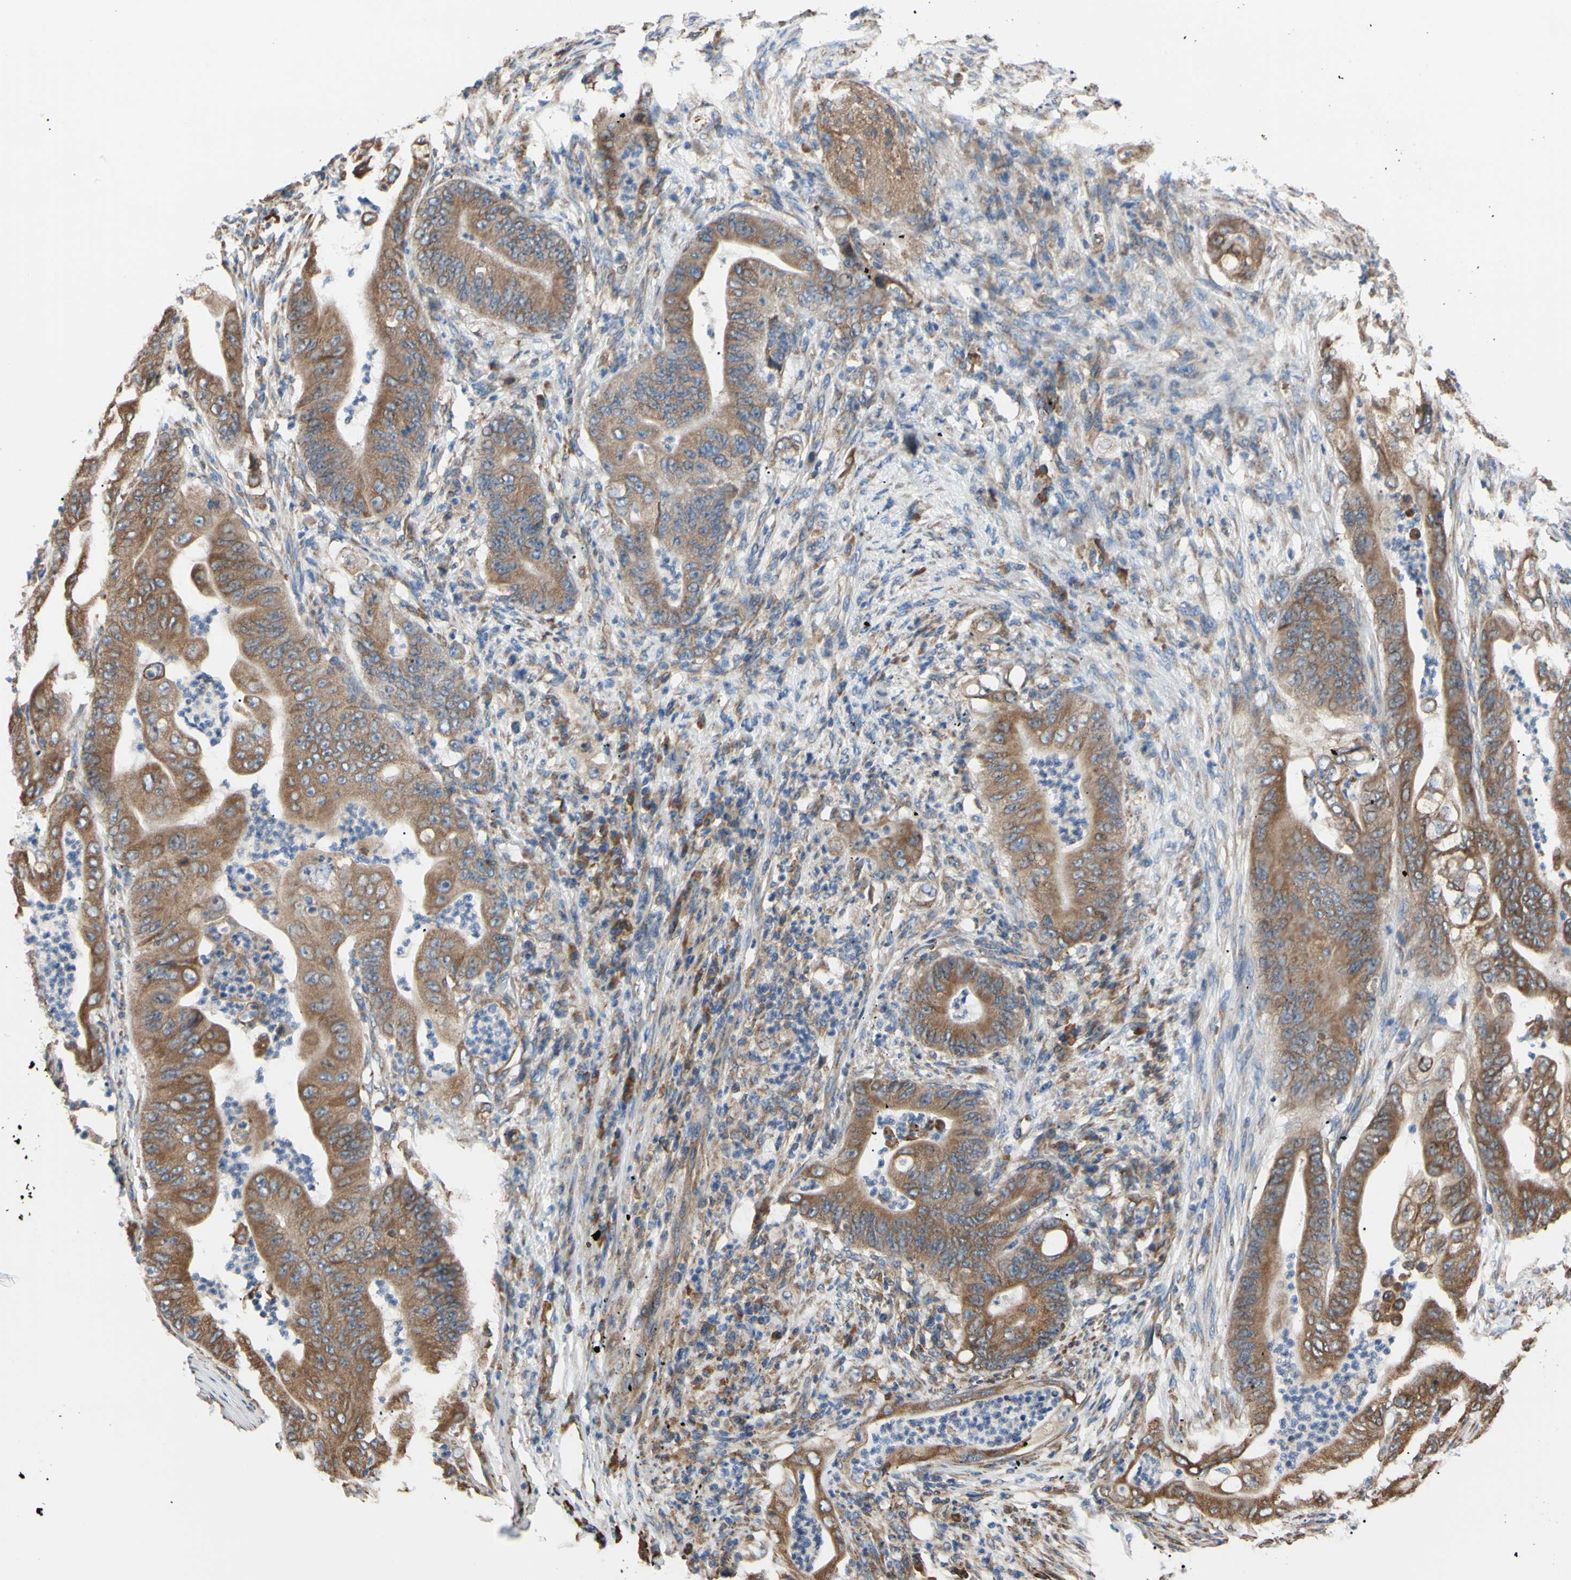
{"staining": {"intensity": "moderate", "quantity": ">75%", "location": "cytoplasmic/membranous"}, "tissue": "stomach cancer", "cell_type": "Tumor cells", "image_type": "cancer", "snomed": [{"axis": "morphology", "description": "Adenocarcinoma, NOS"}, {"axis": "topography", "description": "Stomach"}], "caption": "Immunohistochemical staining of human stomach cancer (adenocarcinoma) demonstrates medium levels of moderate cytoplasmic/membranous protein positivity in about >75% of tumor cells.", "gene": "BMF", "patient": {"sex": "female", "age": 73}}